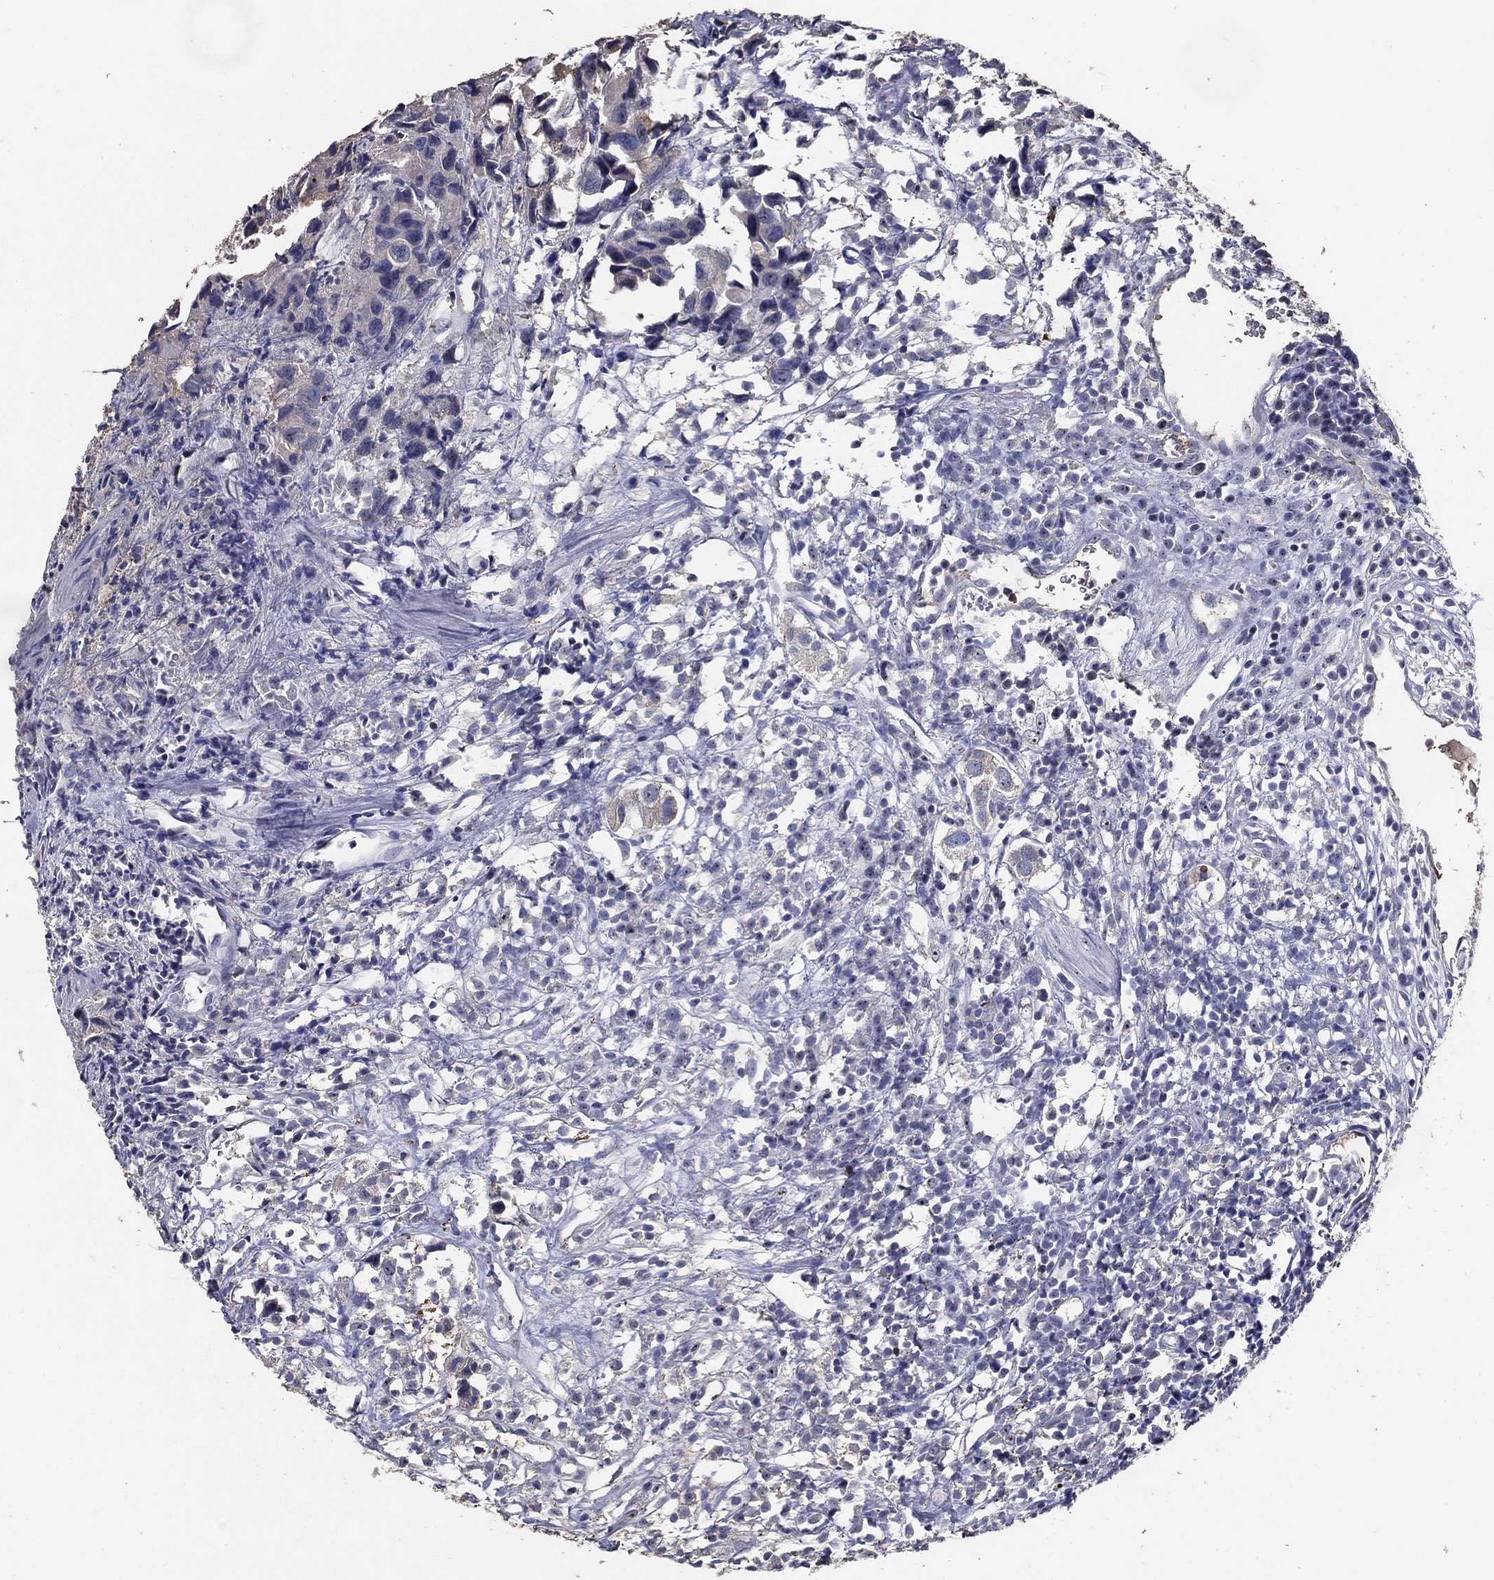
{"staining": {"intensity": "negative", "quantity": "none", "location": "none"}, "tissue": "urothelial cancer", "cell_type": "Tumor cells", "image_type": "cancer", "snomed": [{"axis": "morphology", "description": "Urothelial carcinoma, High grade"}, {"axis": "topography", "description": "Urinary bladder"}], "caption": "The IHC micrograph has no significant expression in tumor cells of urothelial carcinoma (high-grade) tissue. (Stains: DAB (3,3'-diaminobenzidine) immunohistochemistry (IHC) with hematoxylin counter stain, Microscopy: brightfield microscopy at high magnification).", "gene": "EFNA1", "patient": {"sex": "male", "age": 79}}